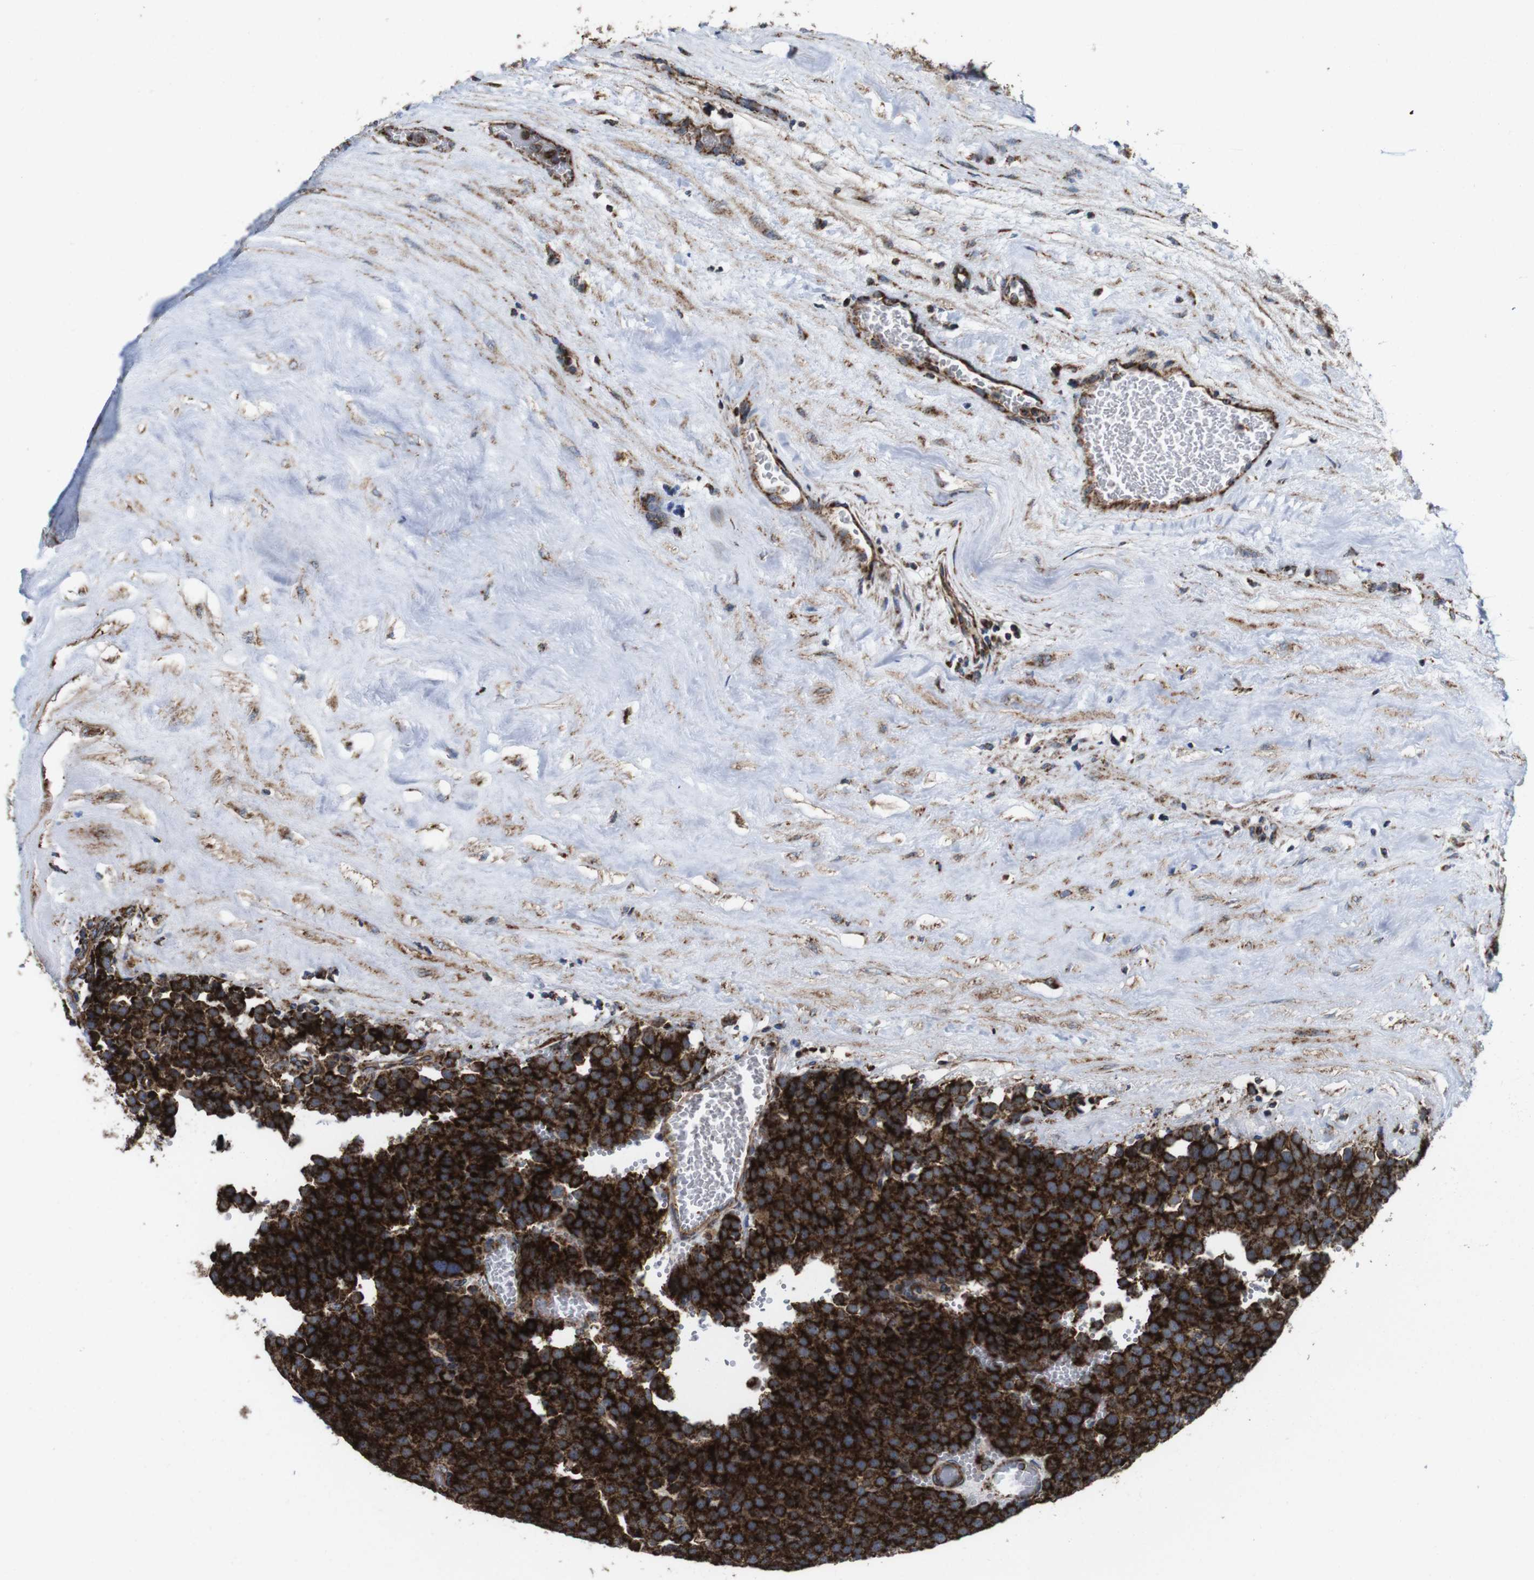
{"staining": {"intensity": "strong", "quantity": ">75%", "location": "cytoplasmic/membranous"}, "tissue": "testis cancer", "cell_type": "Tumor cells", "image_type": "cancer", "snomed": [{"axis": "morphology", "description": "Normal tissue, NOS"}, {"axis": "morphology", "description": "Seminoma, NOS"}, {"axis": "topography", "description": "Testis"}], "caption": "High-power microscopy captured an IHC histopathology image of testis cancer, revealing strong cytoplasmic/membranous expression in about >75% of tumor cells. The protein of interest is shown in brown color, while the nuclei are stained blue.", "gene": "HK1", "patient": {"sex": "male", "age": 71}}